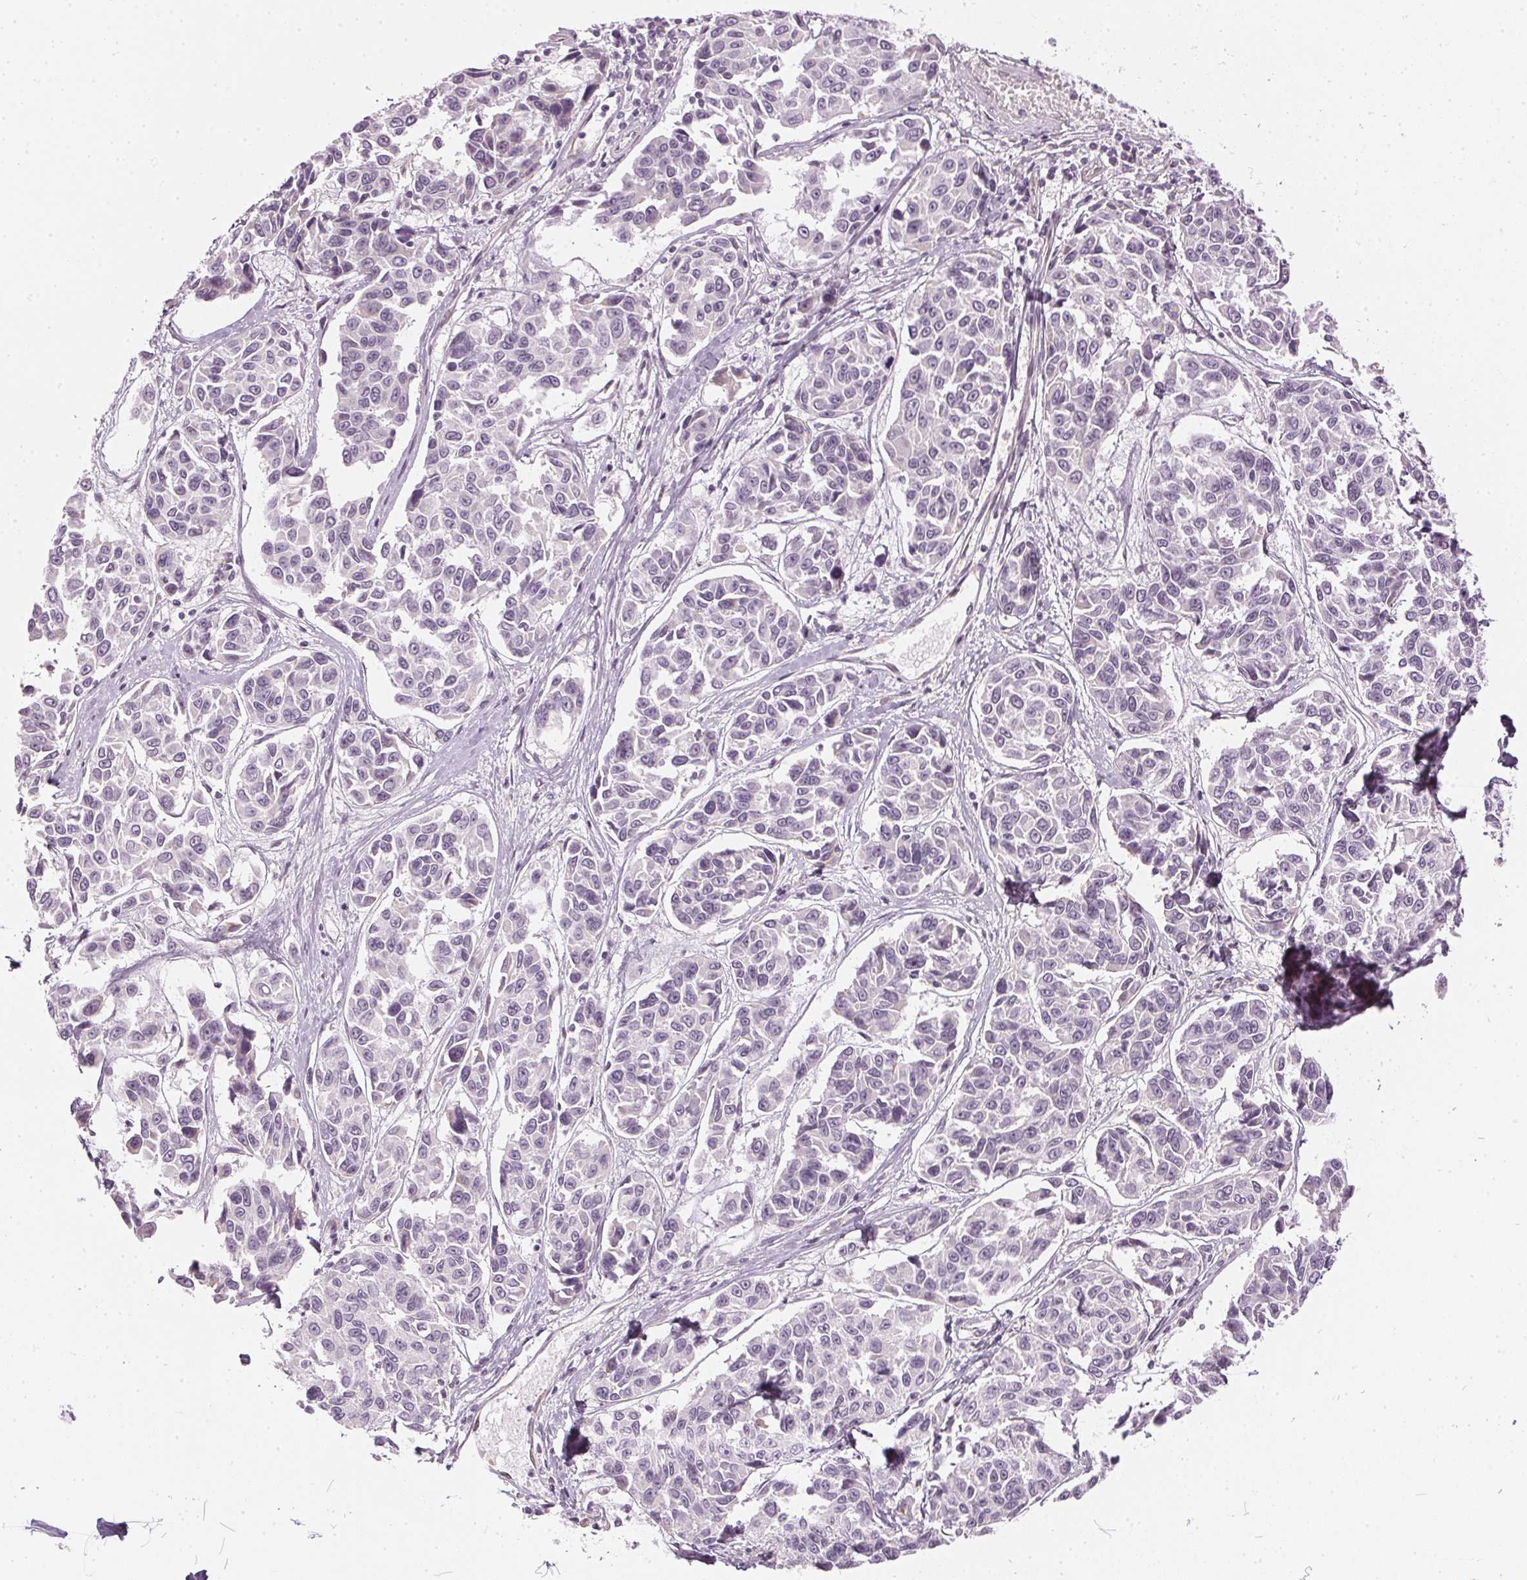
{"staining": {"intensity": "negative", "quantity": "none", "location": "none"}, "tissue": "melanoma", "cell_type": "Tumor cells", "image_type": "cancer", "snomed": [{"axis": "morphology", "description": "Malignant melanoma, NOS"}, {"axis": "topography", "description": "Skin"}], "caption": "Immunohistochemical staining of human melanoma demonstrates no significant positivity in tumor cells.", "gene": "APLP1", "patient": {"sex": "female", "age": 66}}